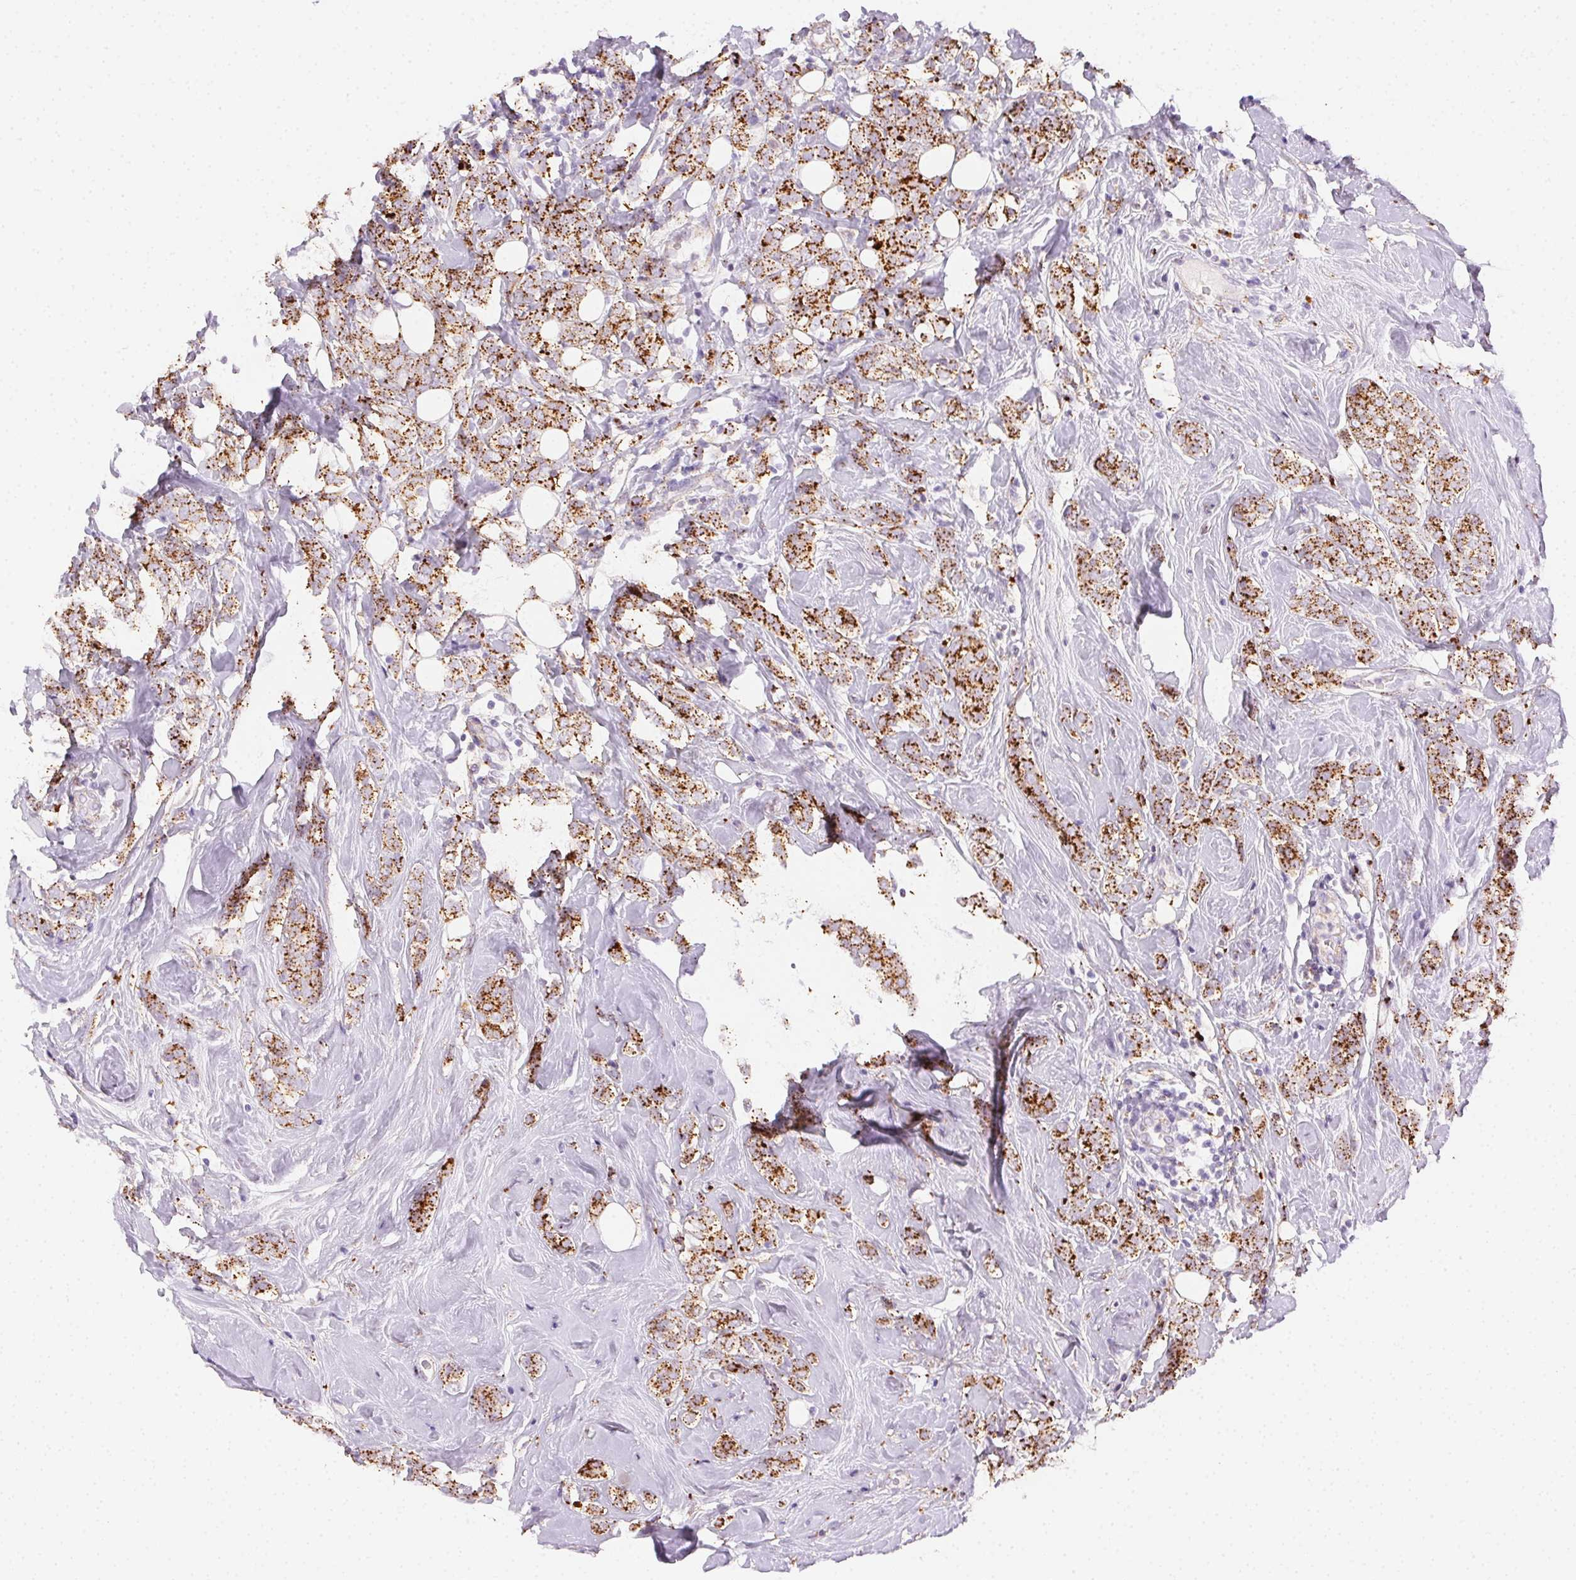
{"staining": {"intensity": "strong", "quantity": ">75%", "location": "cytoplasmic/membranous"}, "tissue": "breast cancer", "cell_type": "Tumor cells", "image_type": "cancer", "snomed": [{"axis": "morphology", "description": "Lobular carcinoma"}, {"axis": "topography", "description": "Breast"}], "caption": "This image reveals breast cancer stained with immunohistochemistry to label a protein in brown. The cytoplasmic/membranous of tumor cells show strong positivity for the protein. Nuclei are counter-stained blue.", "gene": "SCPEP1", "patient": {"sex": "female", "age": 49}}